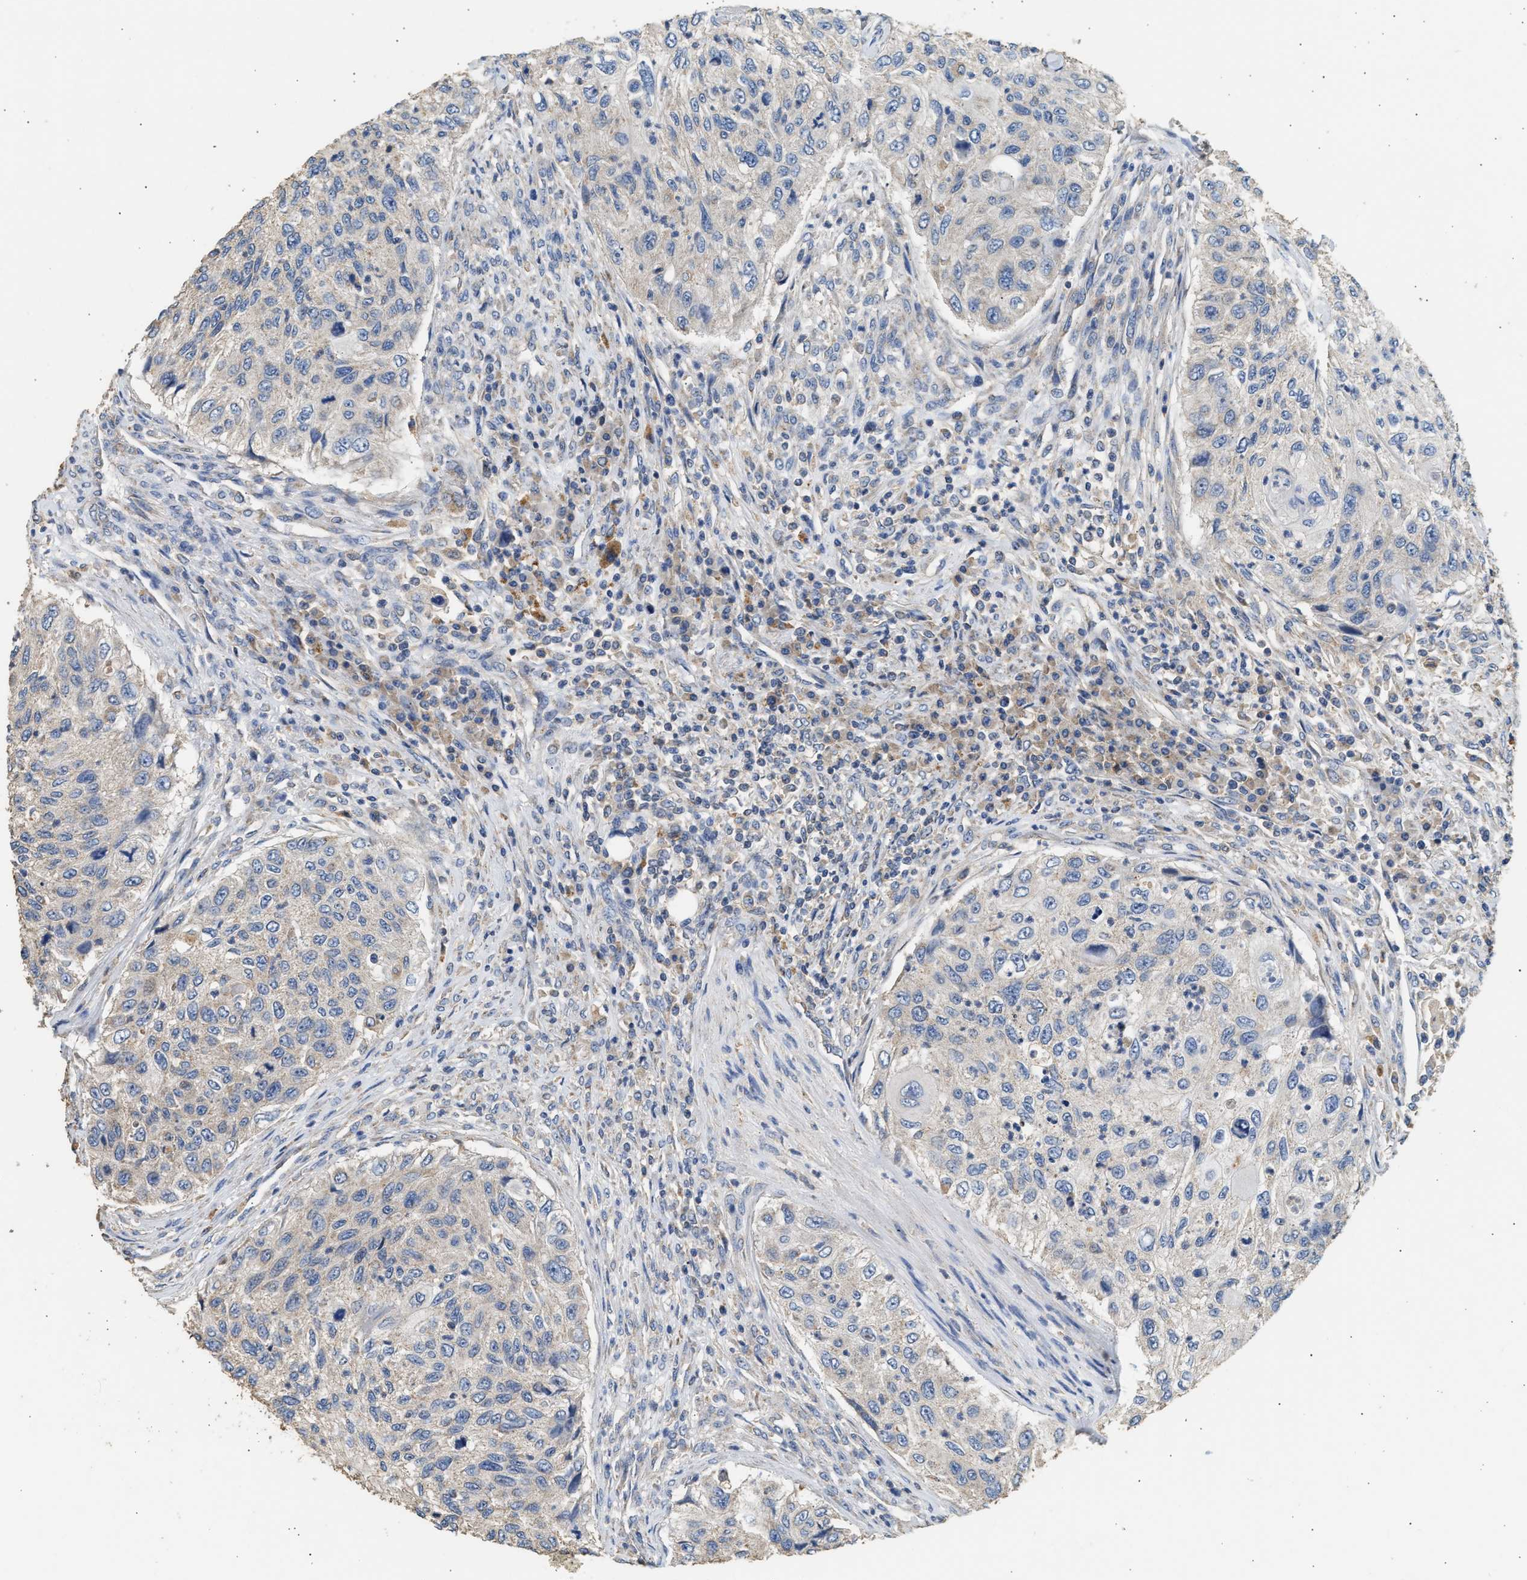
{"staining": {"intensity": "negative", "quantity": "none", "location": "none"}, "tissue": "urothelial cancer", "cell_type": "Tumor cells", "image_type": "cancer", "snomed": [{"axis": "morphology", "description": "Urothelial carcinoma, High grade"}, {"axis": "topography", "description": "Urinary bladder"}], "caption": "Tumor cells are negative for protein expression in human urothelial carcinoma (high-grade).", "gene": "WDR31", "patient": {"sex": "female", "age": 60}}